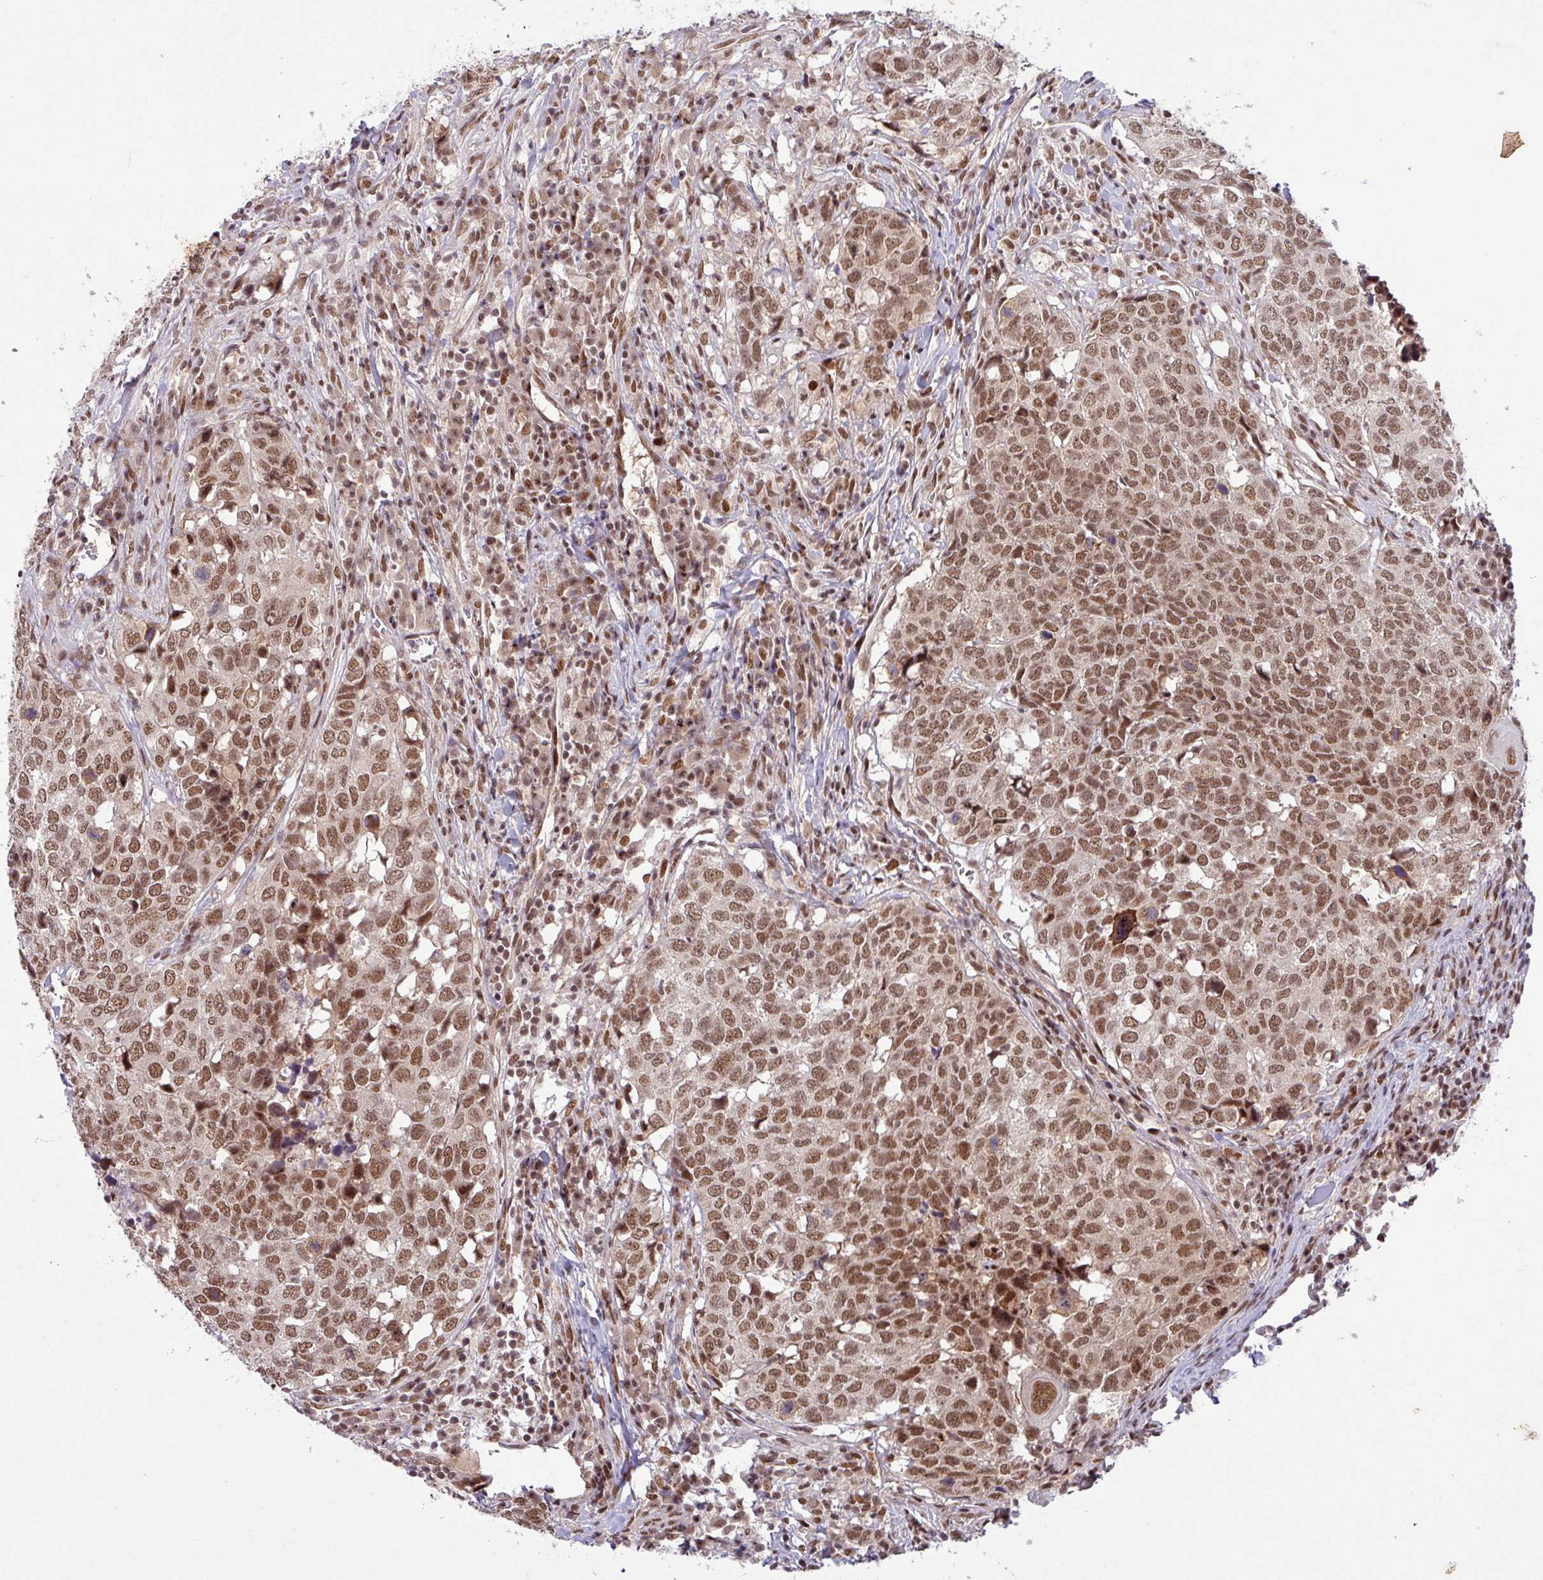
{"staining": {"intensity": "strong", "quantity": ">75%", "location": "nuclear"}, "tissue": "head and neck cancer", "cell_type": "Tumor cells", "image_type": "cancer", "snomed": [{"axis": "morphology", "description": "Normal tissue, NOS"}, {"axis": "morphology", "description": "Squamous cell carcinoma, NOS"}, {"axis": "topography", "description": "Skeletal muscle"}, {"axis": "topography", "description": "Vascular tissue"}, {"axis": "topography", "description": "Peripheral nerve tissue"}, {"axis": "topography", "description": "Head-Neck"}], "caption": "The immunohistochemical stain labels strong nuclear expression in tumor cells of head and neck cancer (squamous cell carcinoma) tissue. (Brightfield microscopy of DAB IHC at high magnification).", "gene": "SRSF2", "patient": {"sex": "male", "age": 66}}